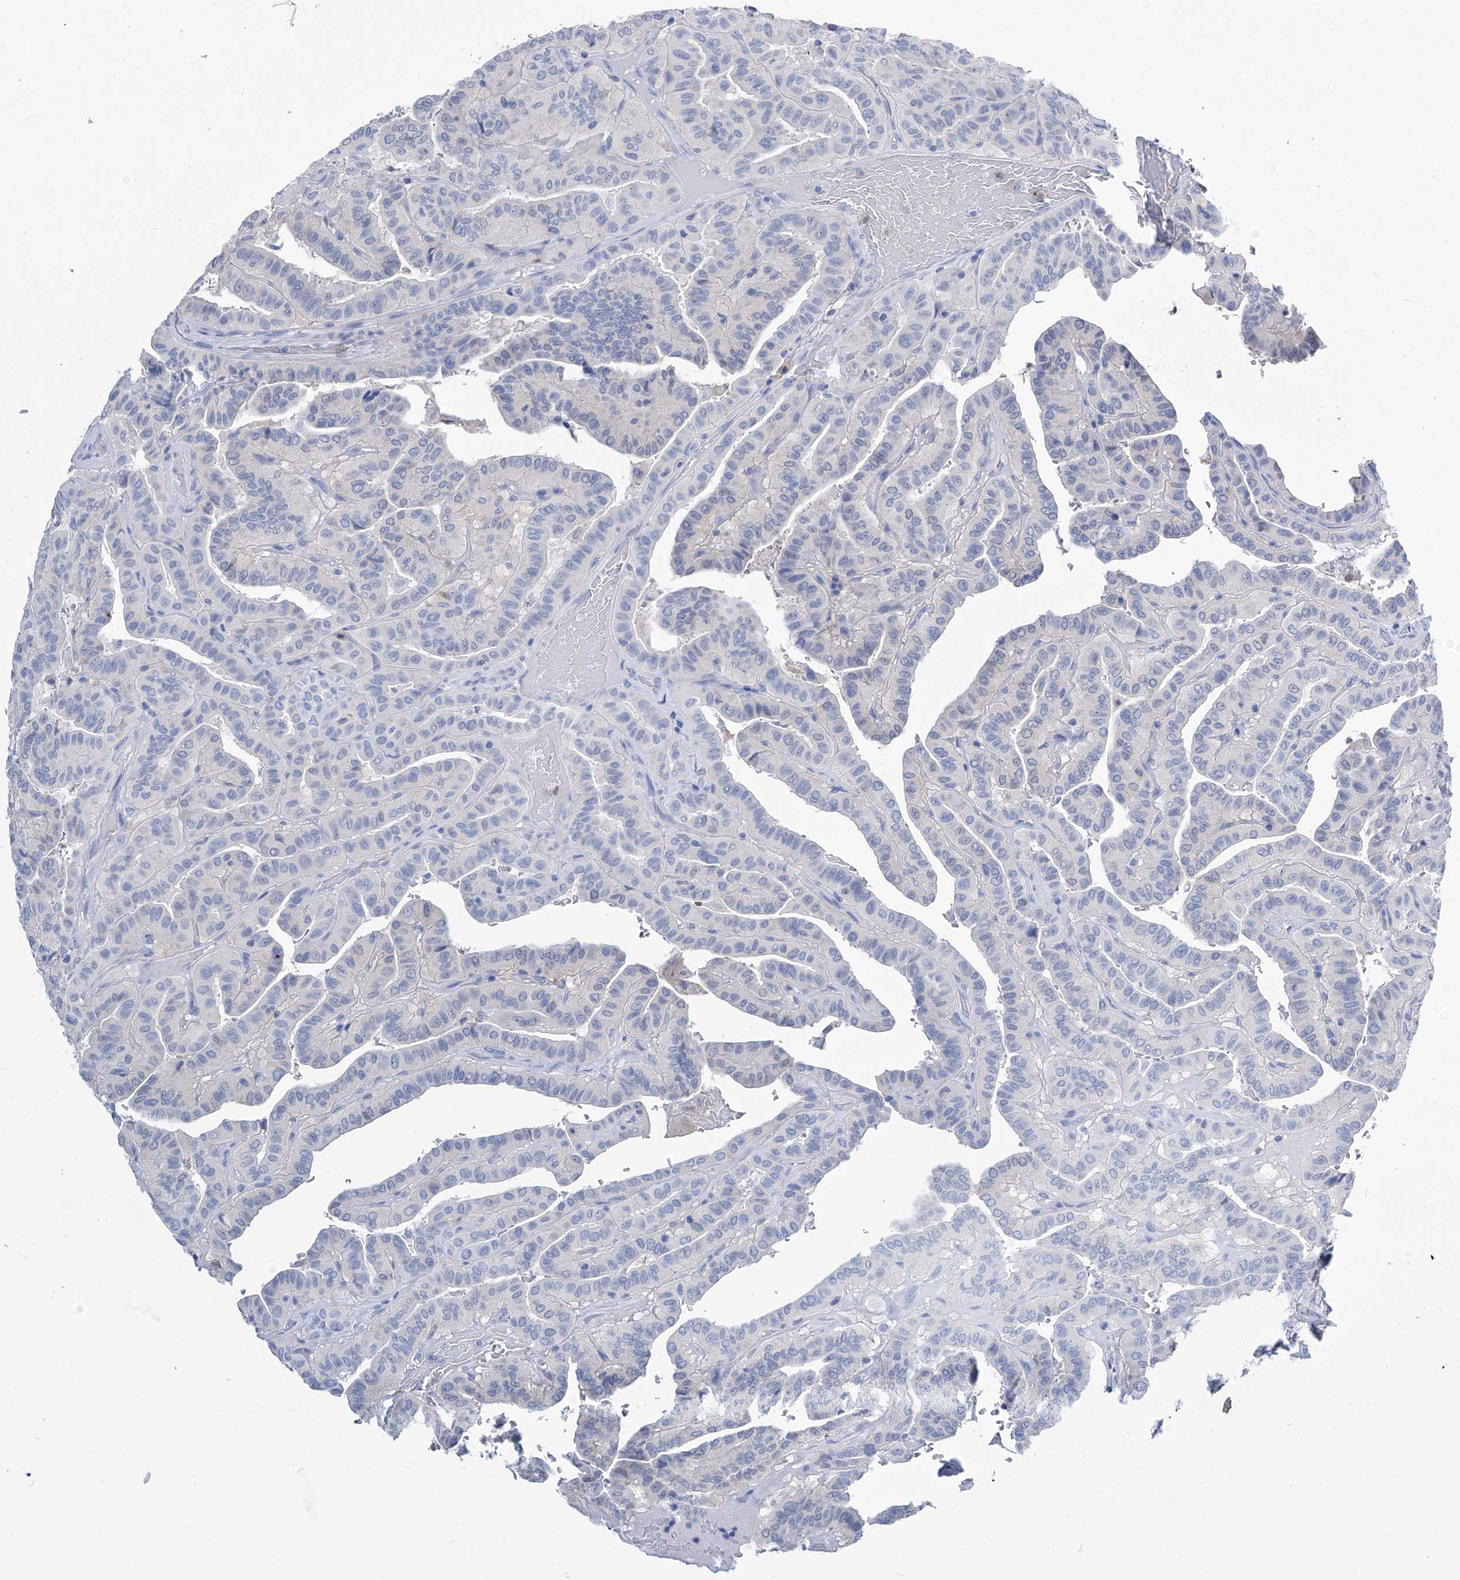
{"staining": {"intensity": "negative", "quantity": "none", "location": "none"}, "tissue": "thyroid cancer", "cell_type": "Tumor cells", "image_type": "cancer", "snomed": [{"axis": "morphology", "description": "Papillary adenocarcinoma, NOS"}, {"axis": "topography", "description": "Thyroid gland"}], "caption": "Thyroid cancer (papillary adenocarcinoma) stained for a protein using IHC shows no expression tumor cells.", "gene": "IMPA2", "patient": {"sex": "male", "age": 77}}